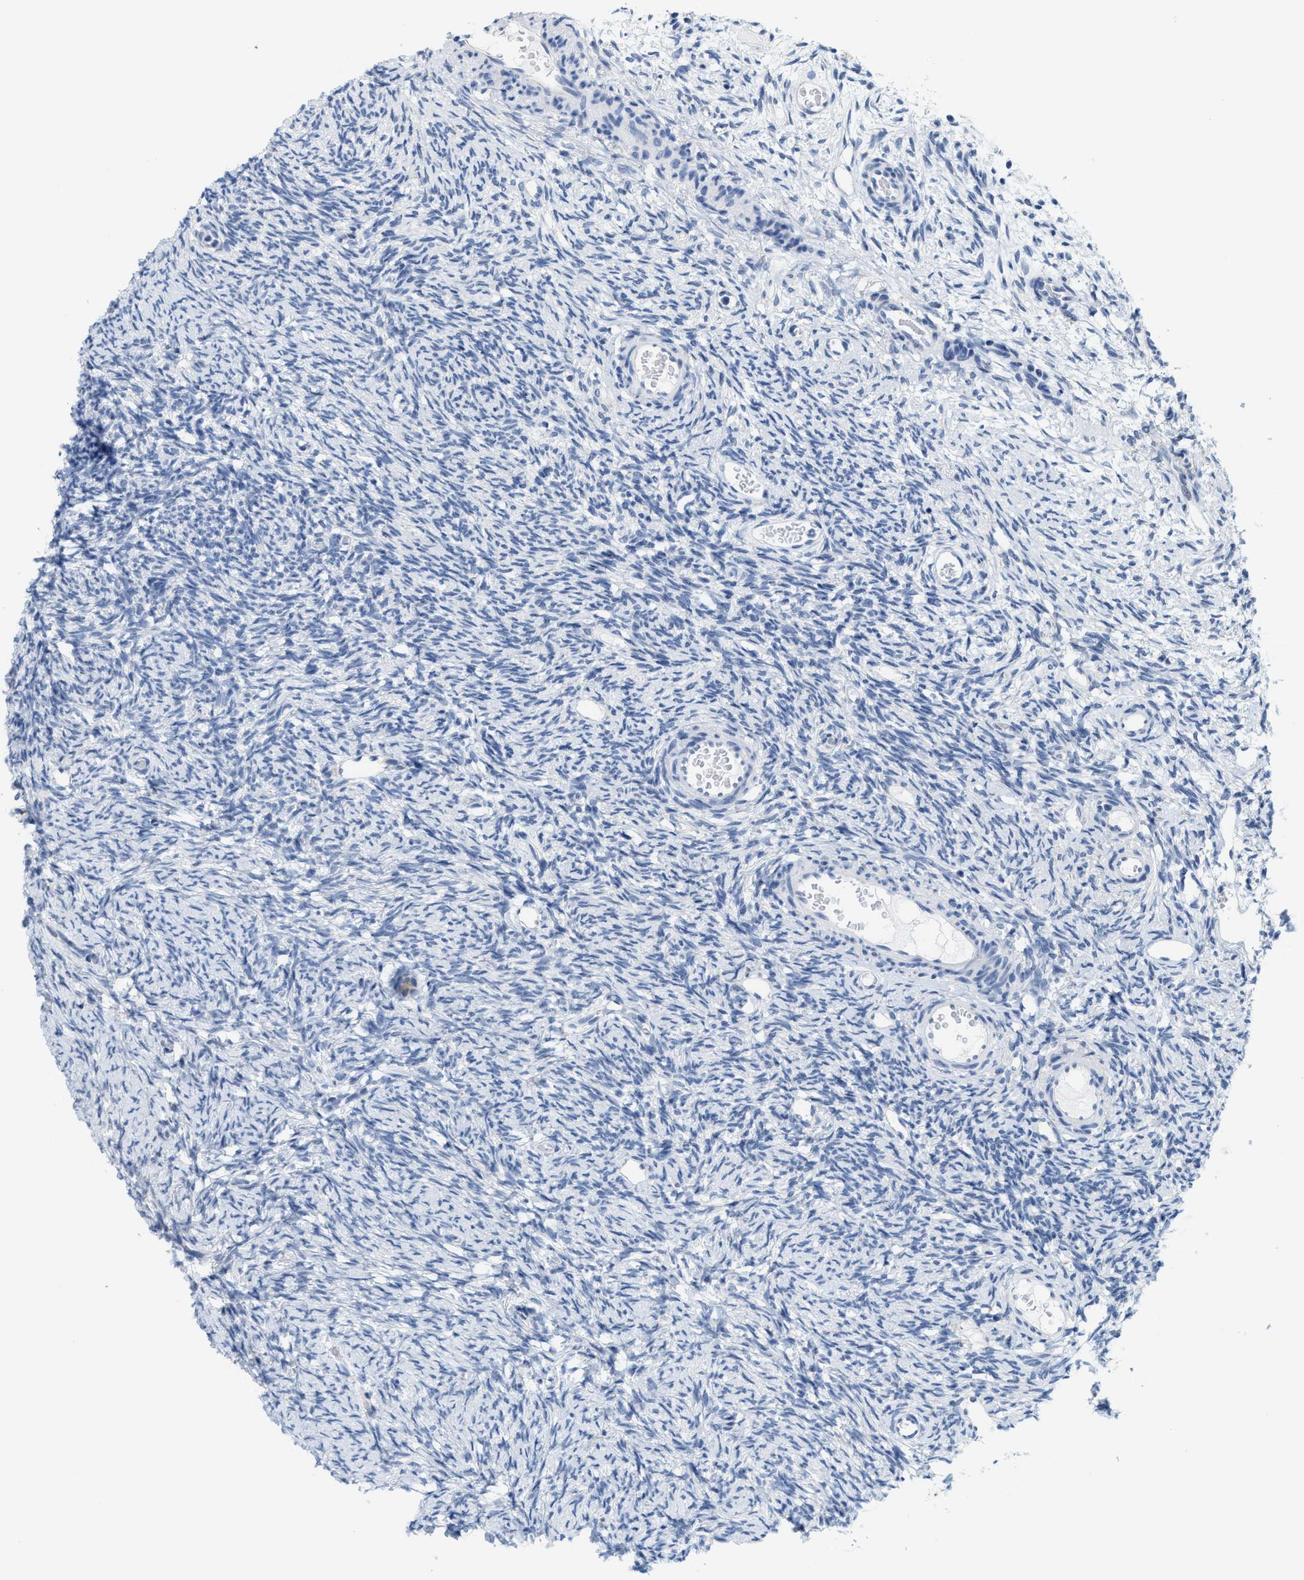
{"staining": {"intensity": "negative", "quantity": "none", "location": "none"}, "tissue": "ovary", "cell_type": "Ovarian stroma cells", "image_type": "normal", "snomed": [{"axis": "morphology", "description": "Normal tissue, NOS"}, {"axis": "topography", "description": "Ovary"}], "caption": "Immunohistochemistry micrograph of benign human ovary stained for a protein (brown), which displays no expression in ovarian stroma cells.", "gene": "KIFC3", "patient": {"sex": "female", "age": 33}}